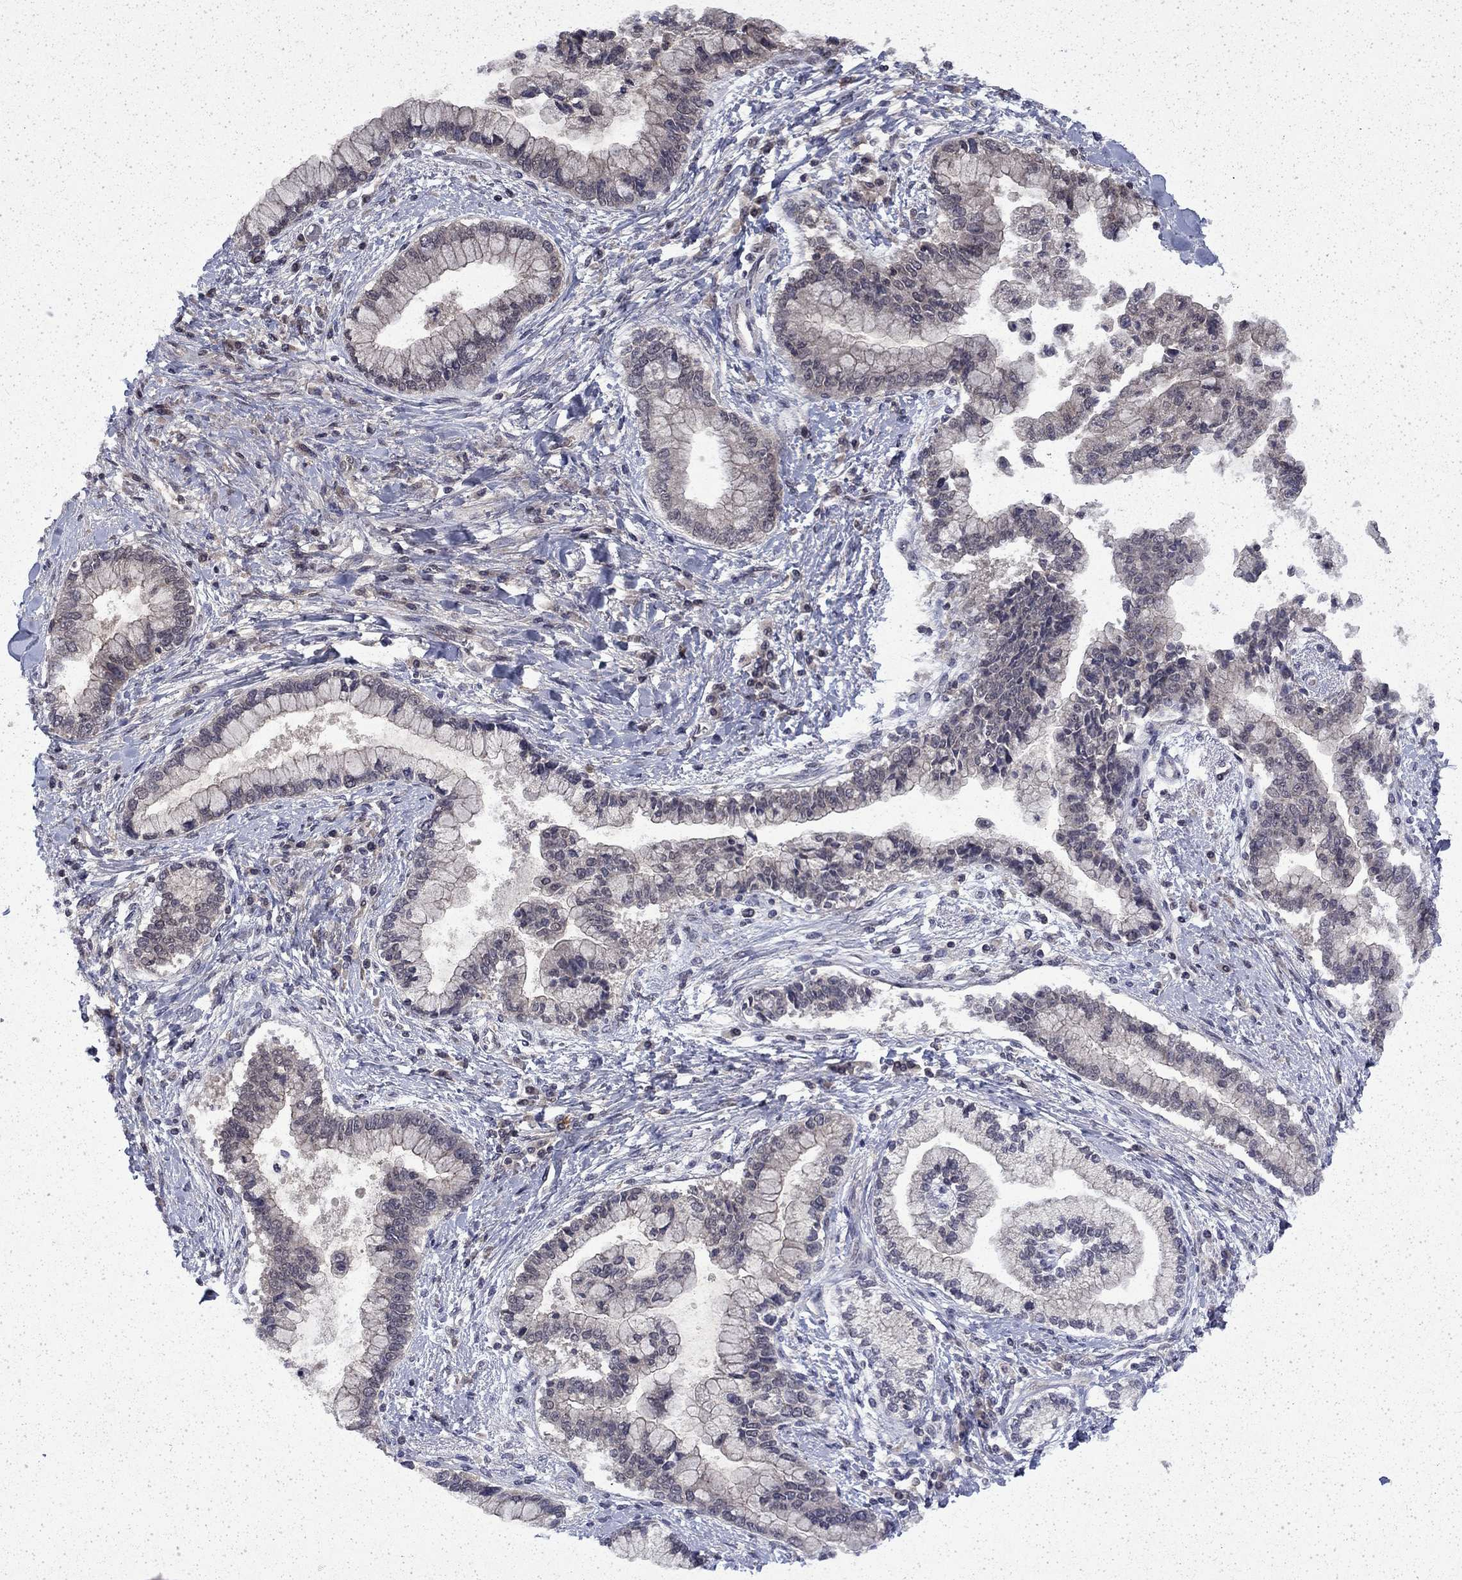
{"staining": {"intensity": "negative", "quantity": "none", "location": "none"}, "tissue": "liver cancer", "cell_type": "Tumor cells", "image_type": "cancer", "snomed": [{"axis": "morphology", "description": "Cholangiocarcinoma"}, {"axis": "topography", "description": "Liver"}], "caption": "This is an immunohistochemistry photomicrograph of human liver cancer (cholangiocarcinoma). There is no expression in tumor cells.", "gene": "CHAT", "patient": {"sex": "male", "age": 50}}